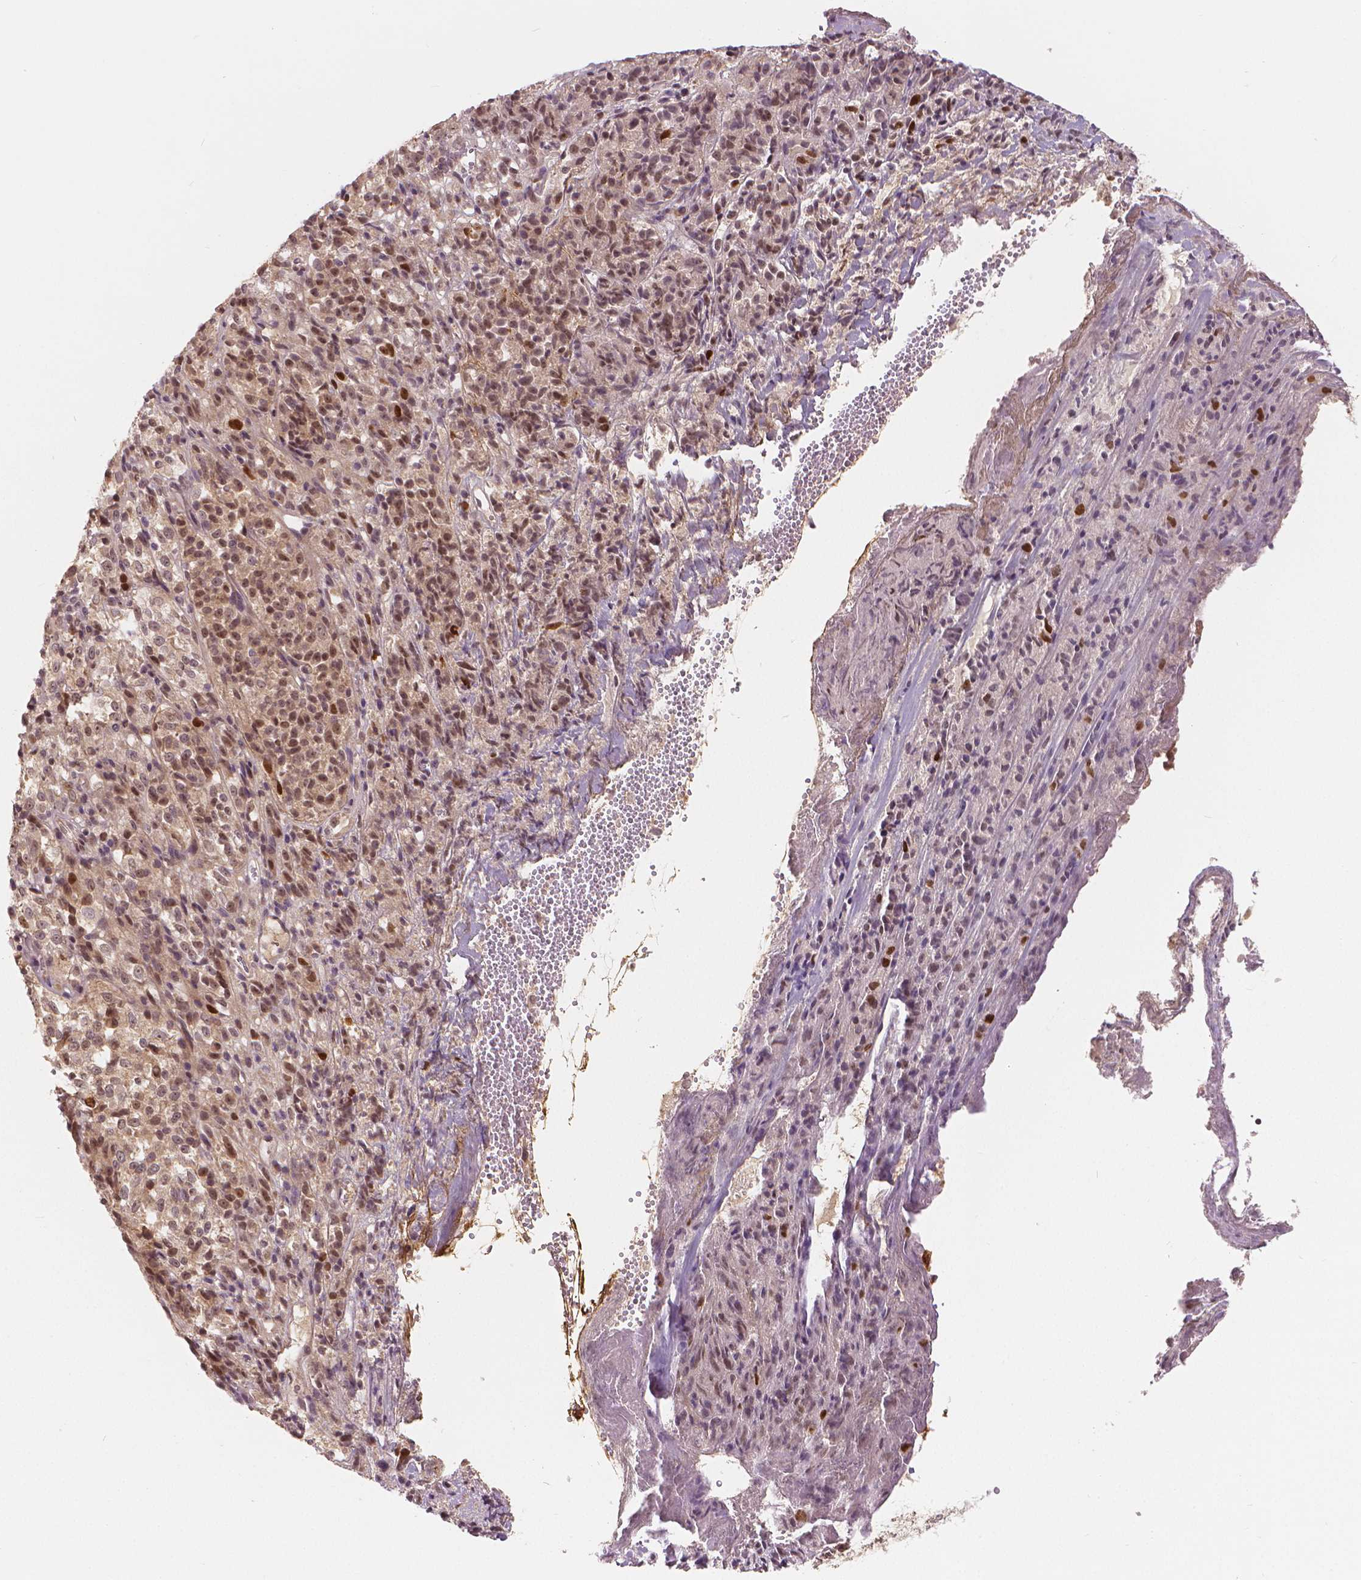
{"staining": {"intensity": "moderate", "quantity": "25%-75%", "location": "nuclear"}, "tissue": "melanoma", "cell_type": "Tumor cells", "image_type": "cancer", "snomed": [{"axis": "morphology", "description": "Malignant melanoma, Metastatic site"}, {"axis": "topography", "description": "Brain"}], "caption": "Melanoma stained for a protein (brown) shows moderate nuclear positive positivity in approximately 25%-75% of tumor cells.", "gene": "NSD2", "patient": {"sex": "female", "age": 56}}